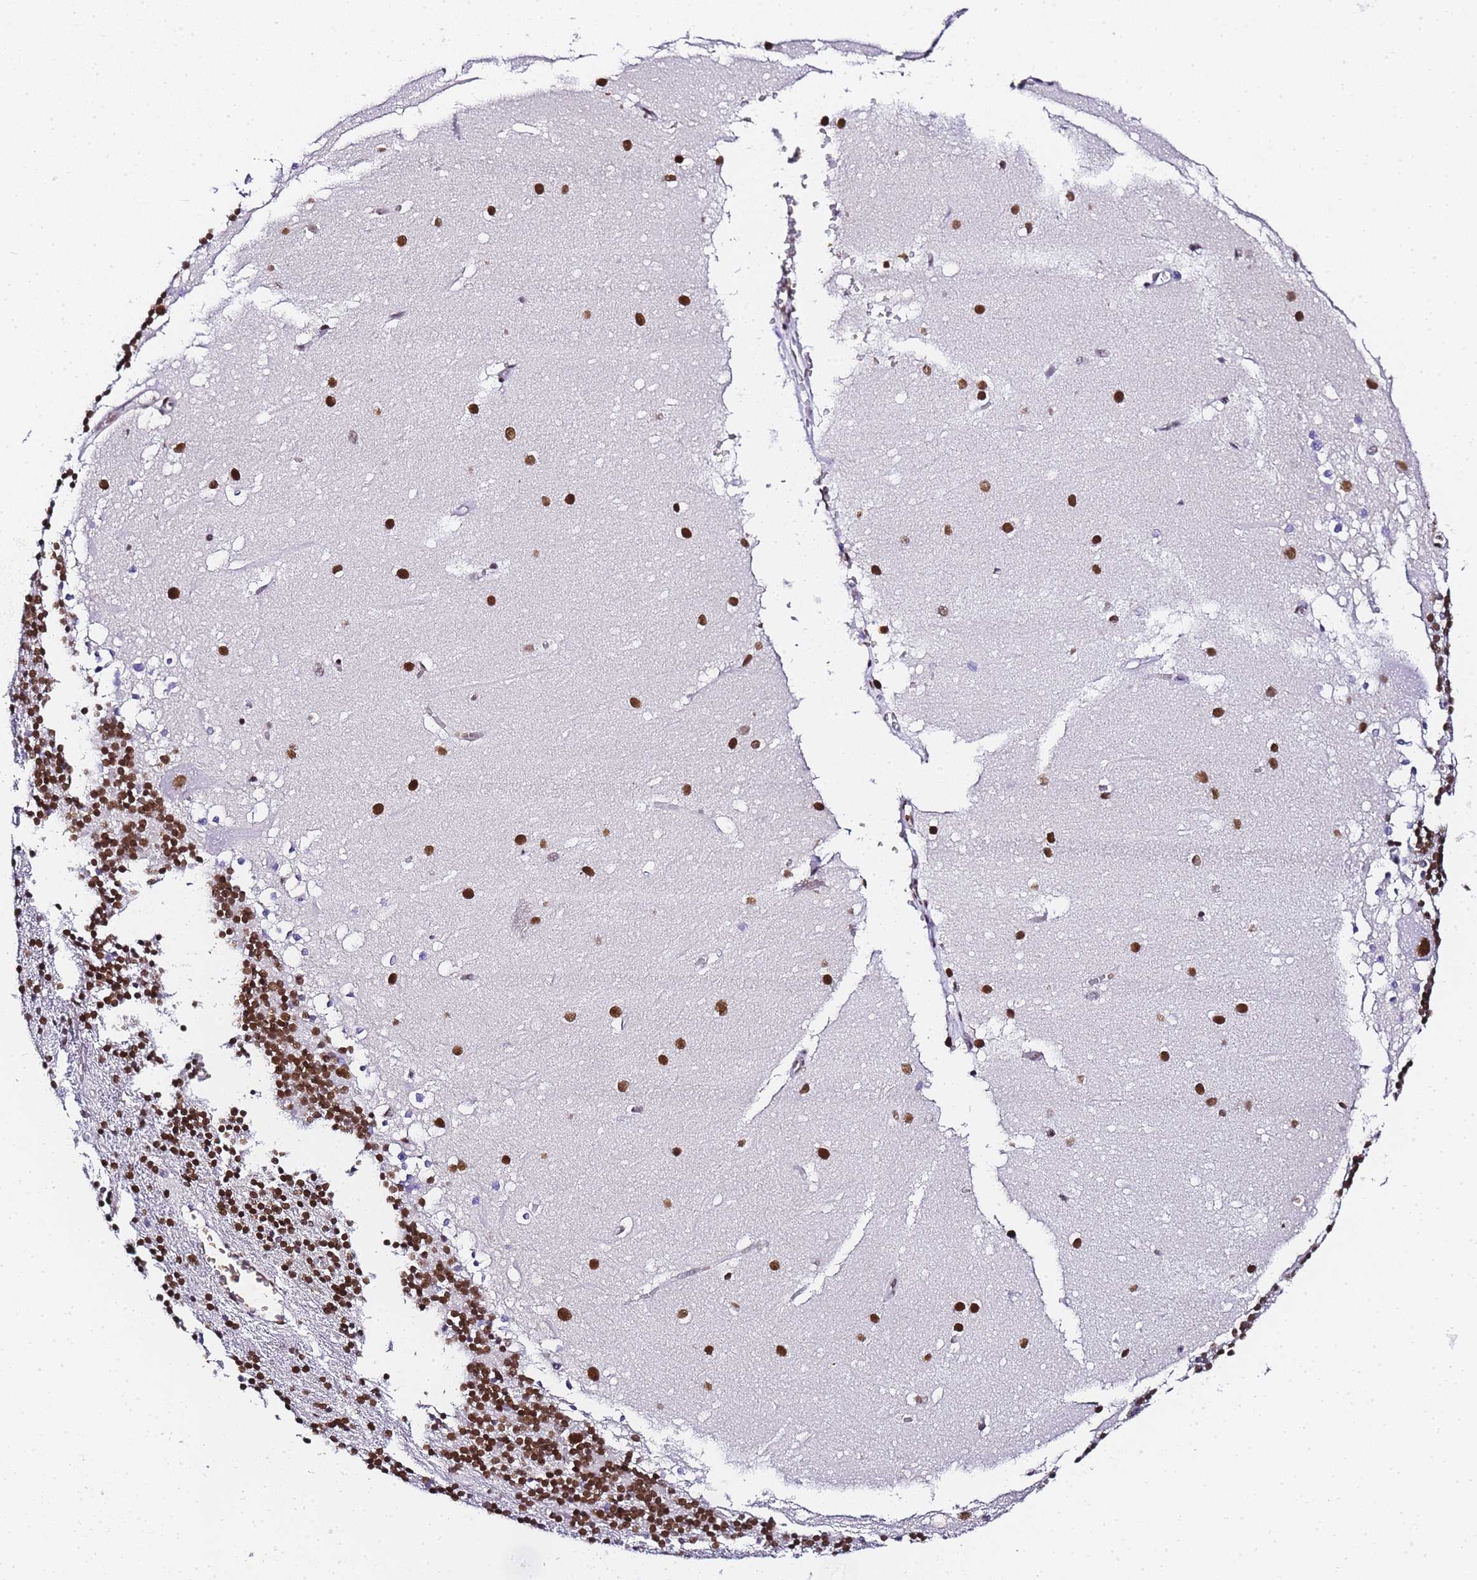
{"staining": {"intensity": "strong", "quantity": "25%-75%", "location": "nuclear"}, "tissue": "cerebellum", "cell_type": "Cells in granular layer", "image_type": "normal", "snomed": [{"axis": "morphology", "description": "Normal tissue, NOS"}, {"axis": "topography", "description": "Cerebellum"}], "caption": "Benign cerebellum displays strong nuclear staining in about 25%-75% of cells in granular layer, visualized by immunohistochemistry. (DAB = brown stain, brightfield microscopy at high magnification).", "gene": "POLR1A", "patient": {"sex": "male", "age": 54}}